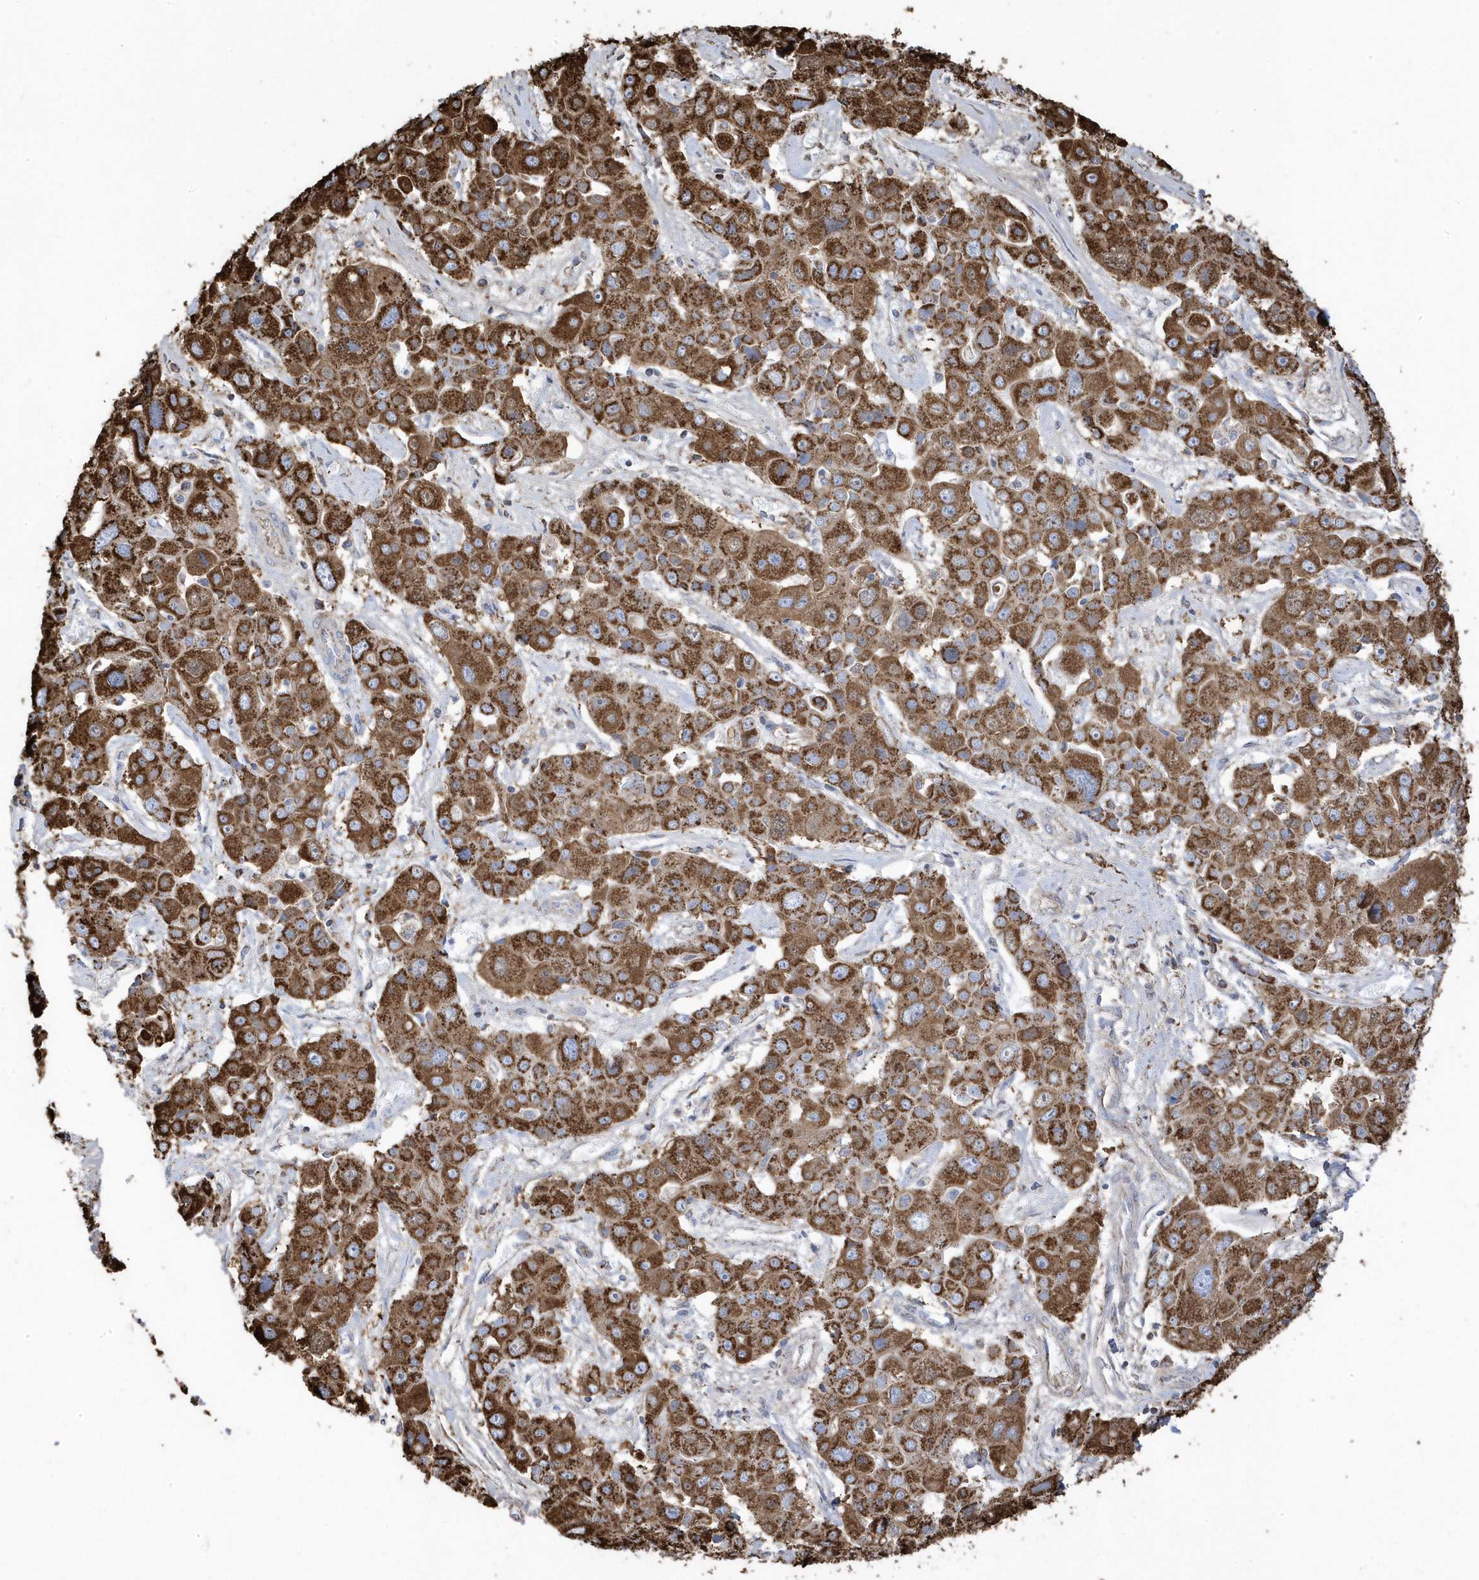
{"staining": {"intensity": "strong", "quantity": ">75%", "location": "cytoplasmic/membranous"}, "tissue": "liver cancer", "cell_type": "Tumor cells", "image_type": "cancer", "snomed": [{"axis": "morphology", "description": "Cholangiocarcinoma"}, {"axis": "topography", "description": "Liver"}], "caption": "Immunohistochemical staining of human cholangiocarcinoma (liver) reveals high levels of strong cytoplasmic/membranous expression in approximately >75% of tumor cells.", "gene": "GTPBP8", "patient": {"sex": "male", "age": 67}}